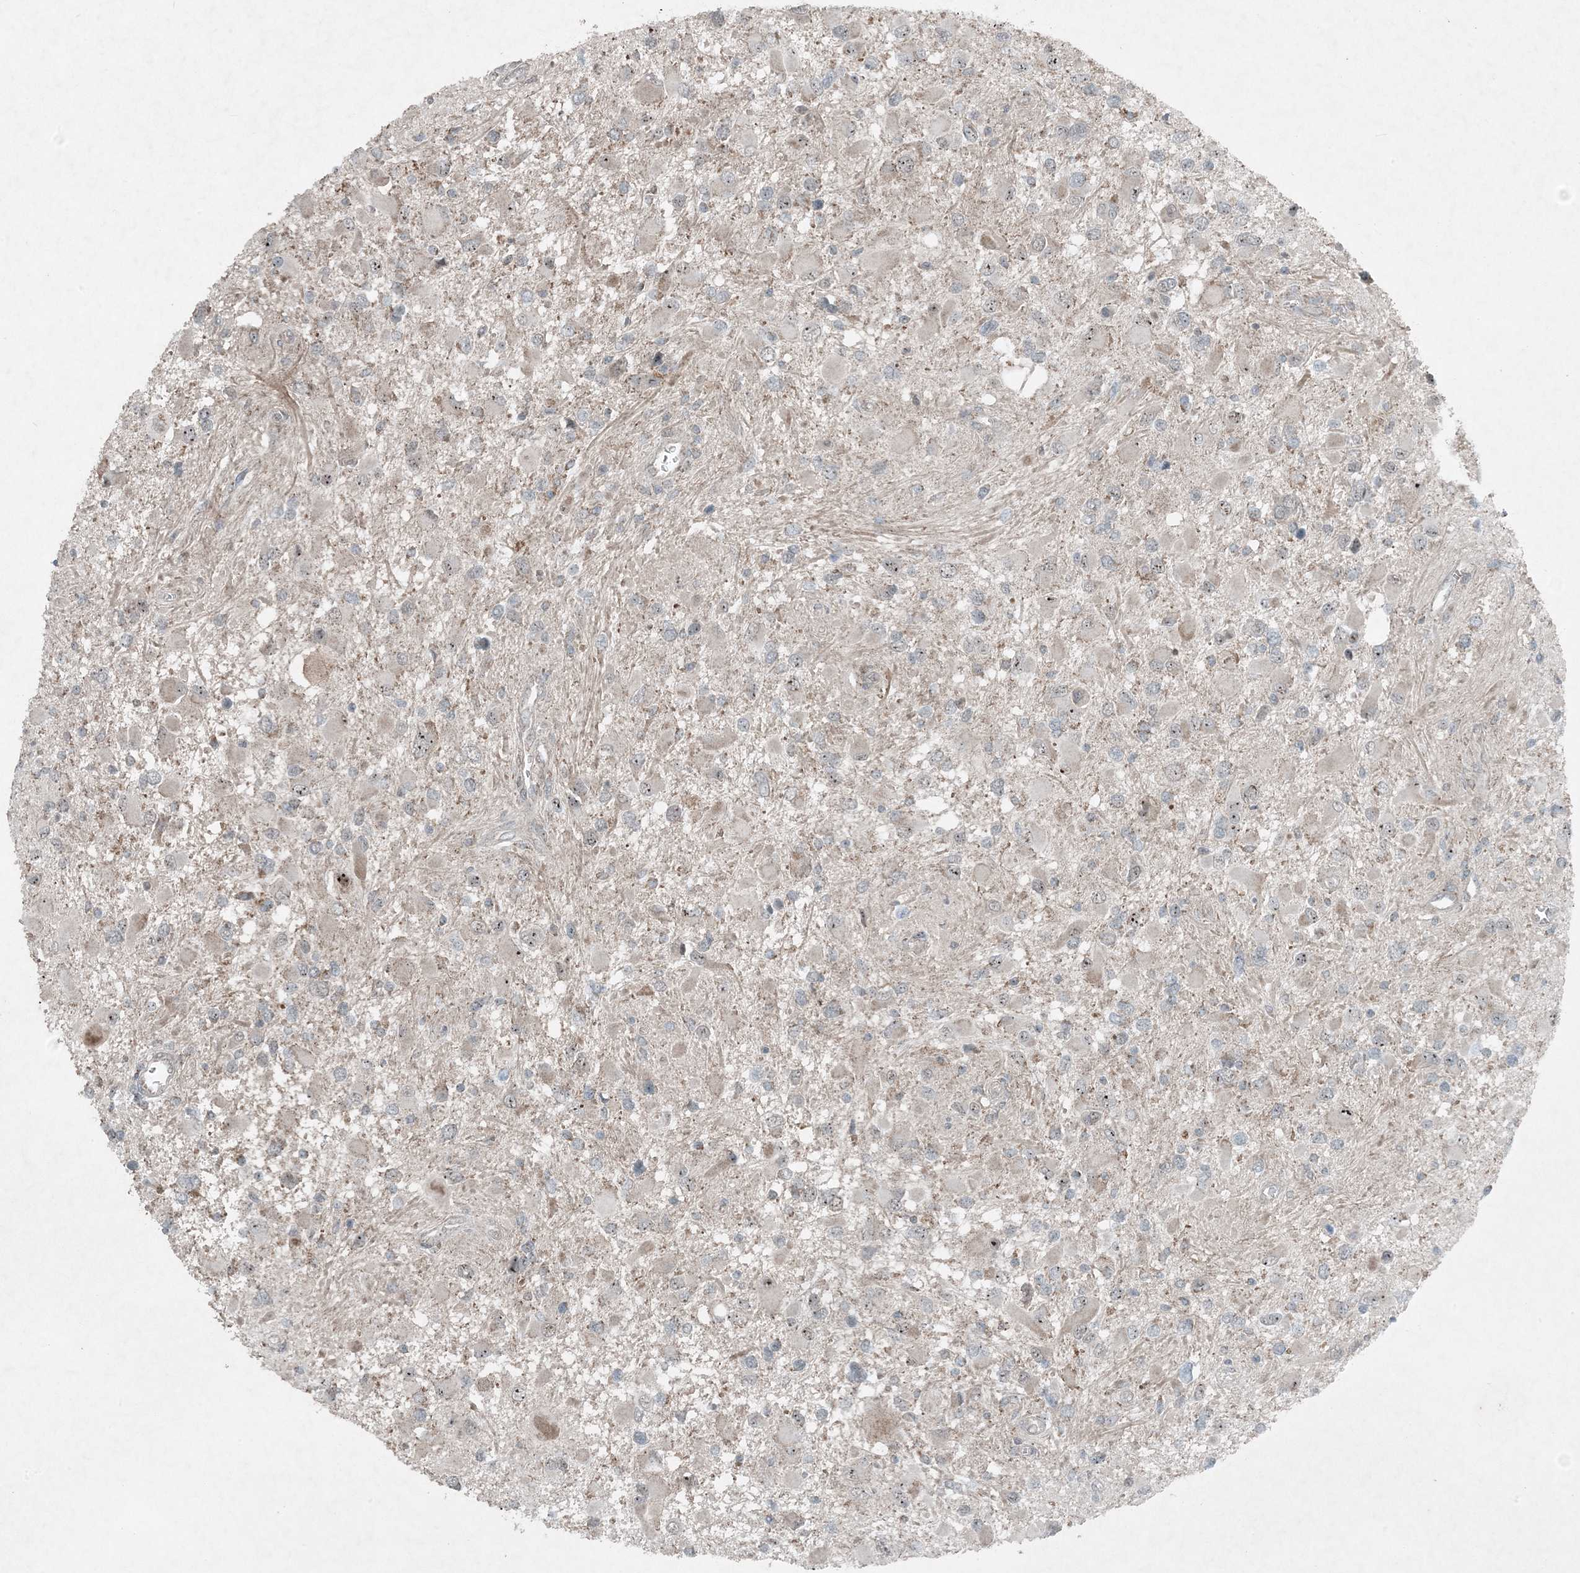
{"staining": {"intensity": "negative", "quantity": "none", "location": "none"}, "tissue": "glioma", "cell_type": "Tumor cells", "image_type": "cancer", "snomed": [{"axis": "morphology", "description": "Glioma, malignant, High grade"}, {"axis": "topography", "description": "Brain"}], "caption": "Immunohistochemistry of high-grade glioma (malignant) displays no staining in tumor cells.", "gene": "MITD1", "patient": {"sex": "male", "age": 53}}